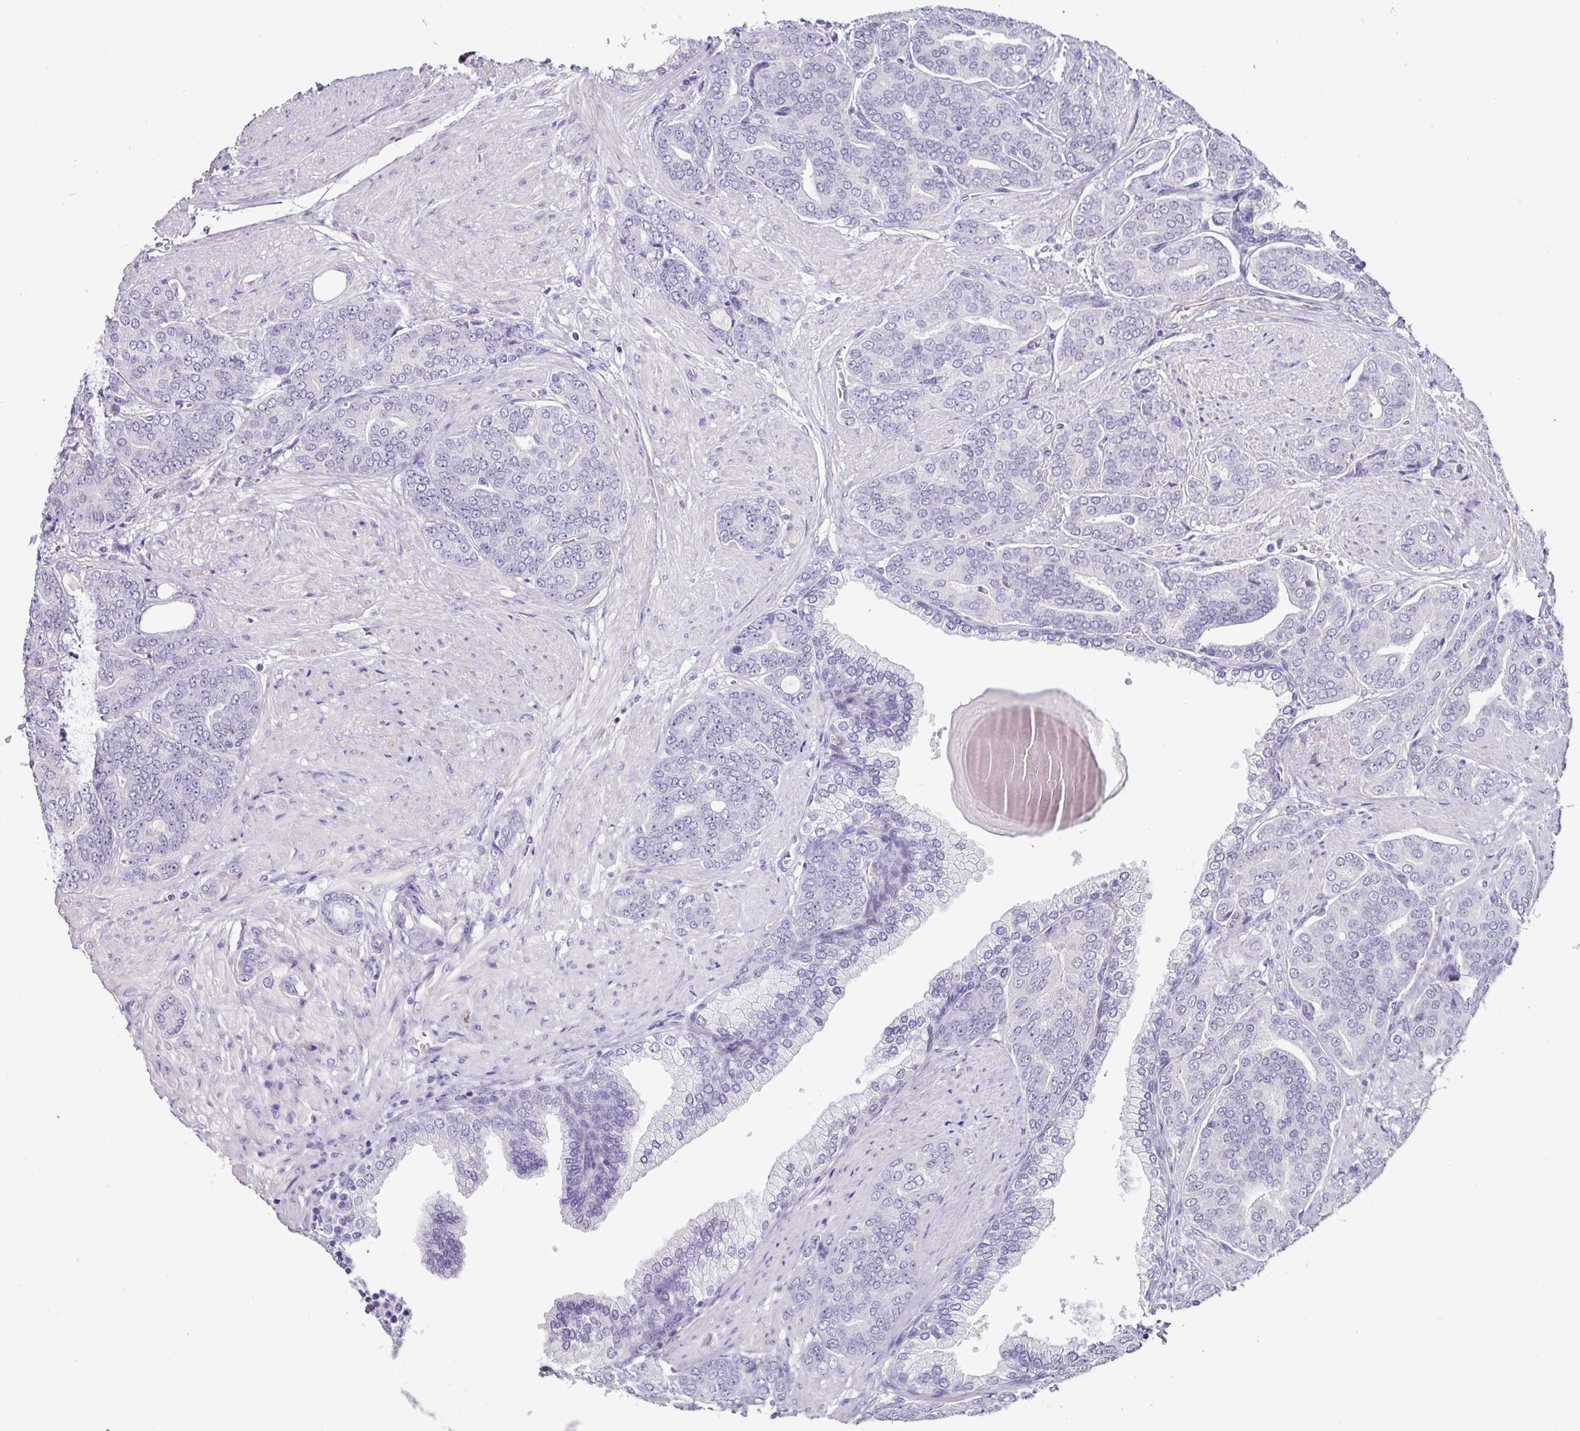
{"staining": {"intensity": "negative", "quantity": "none", "location": "none"}, "tissue": "prostate cancer", "cell_type": "Tumor cells", "image_type": "cancer", "snomed": [{"axis": "morphology", "description": "Adenocarcinoma, High grade"}, {"axis": "topography", "description": "Prostate"}], "caption": "The micrograph exhibits no staining of tumor cells in prostate cancer (adenocarcinoma (high-grade)).", "gene": "EYA3", "patient": {"sex": "male", "age": 67}}